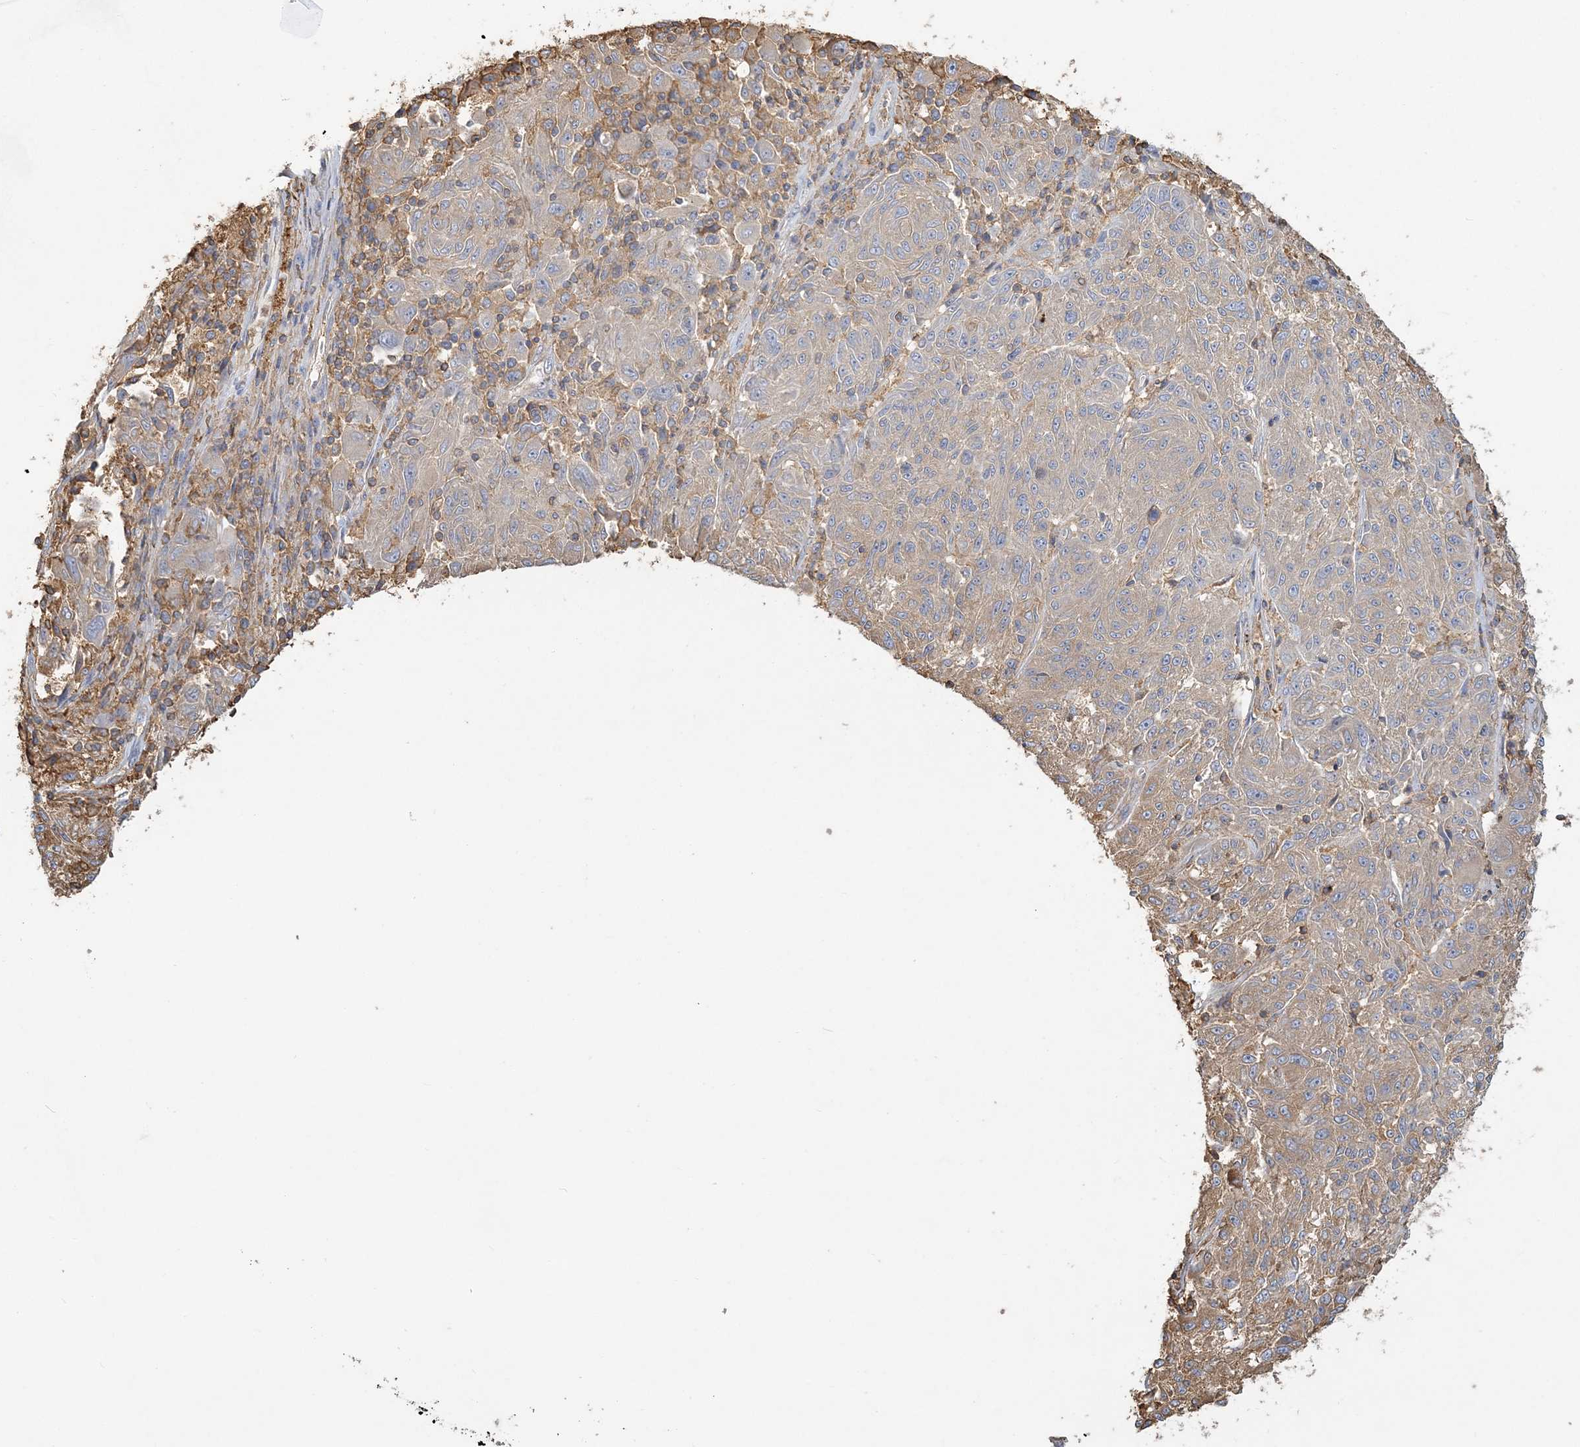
{"staining": {"intensity": "negative", "quantity": "none", "location": "none"}, "tissue": "melanoma", "cell_type": "Tumor cells", "image_type": "cancer", "snomed": [{"axis": "morphology", "description": "Malignant melanoma, NOS"}, {"axis": "topography", "description": "Skin"}], "caption": "The micrograph displays no staining of tumor cells in melanoma.", "gene": "ANKS1A", "patient": {"sex": "male", "age": 53}}